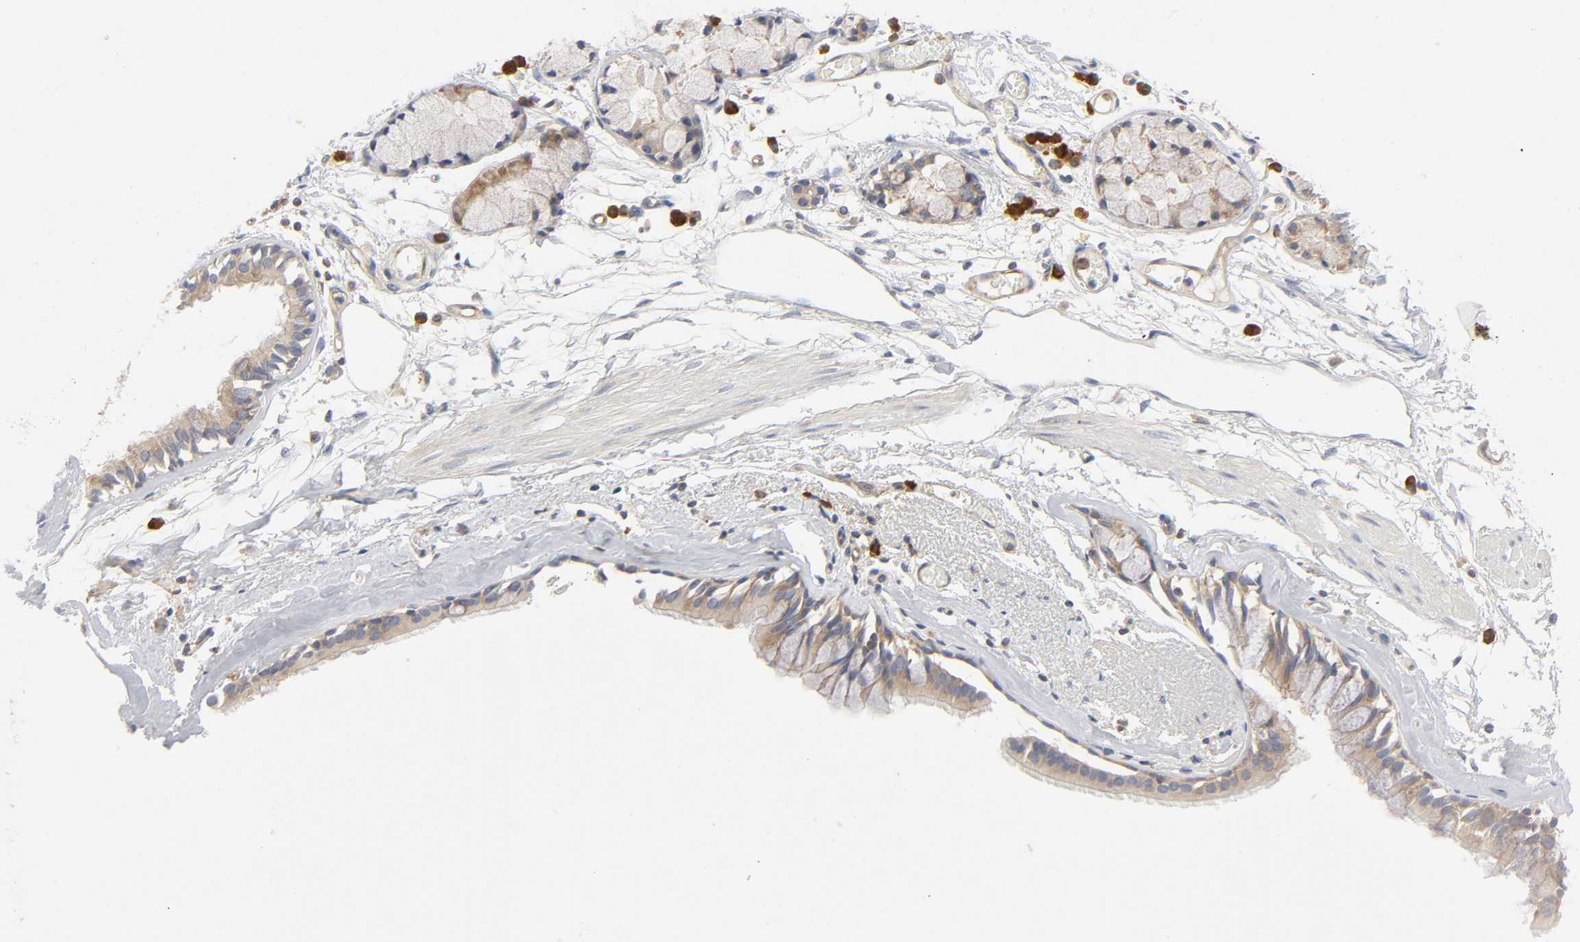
{"staining": {"intensity": "weak", "quantity": ">75%", "location": "cytoplasmic/membranous"}, "tissue": "bronchus", "cell_type": "Respiratory epithelial cells", "image_type": "normal", "snomed": [{"axis": "morphology", "description": "Normal tissue, NOS"}, {"axis": "topography", "description": "Bronchus"}, {"axis": "topography", "description": "Lung"}], "caption": "Approximately >75% of respiratory epithelial cells in unremarkable human bronchus reveal weak cytoplasmic/membranous protein staining as visualized by brown immunohistochemical staining.", "gene": "IQCJ", "patient": {"sex": "female", "age": 56}}